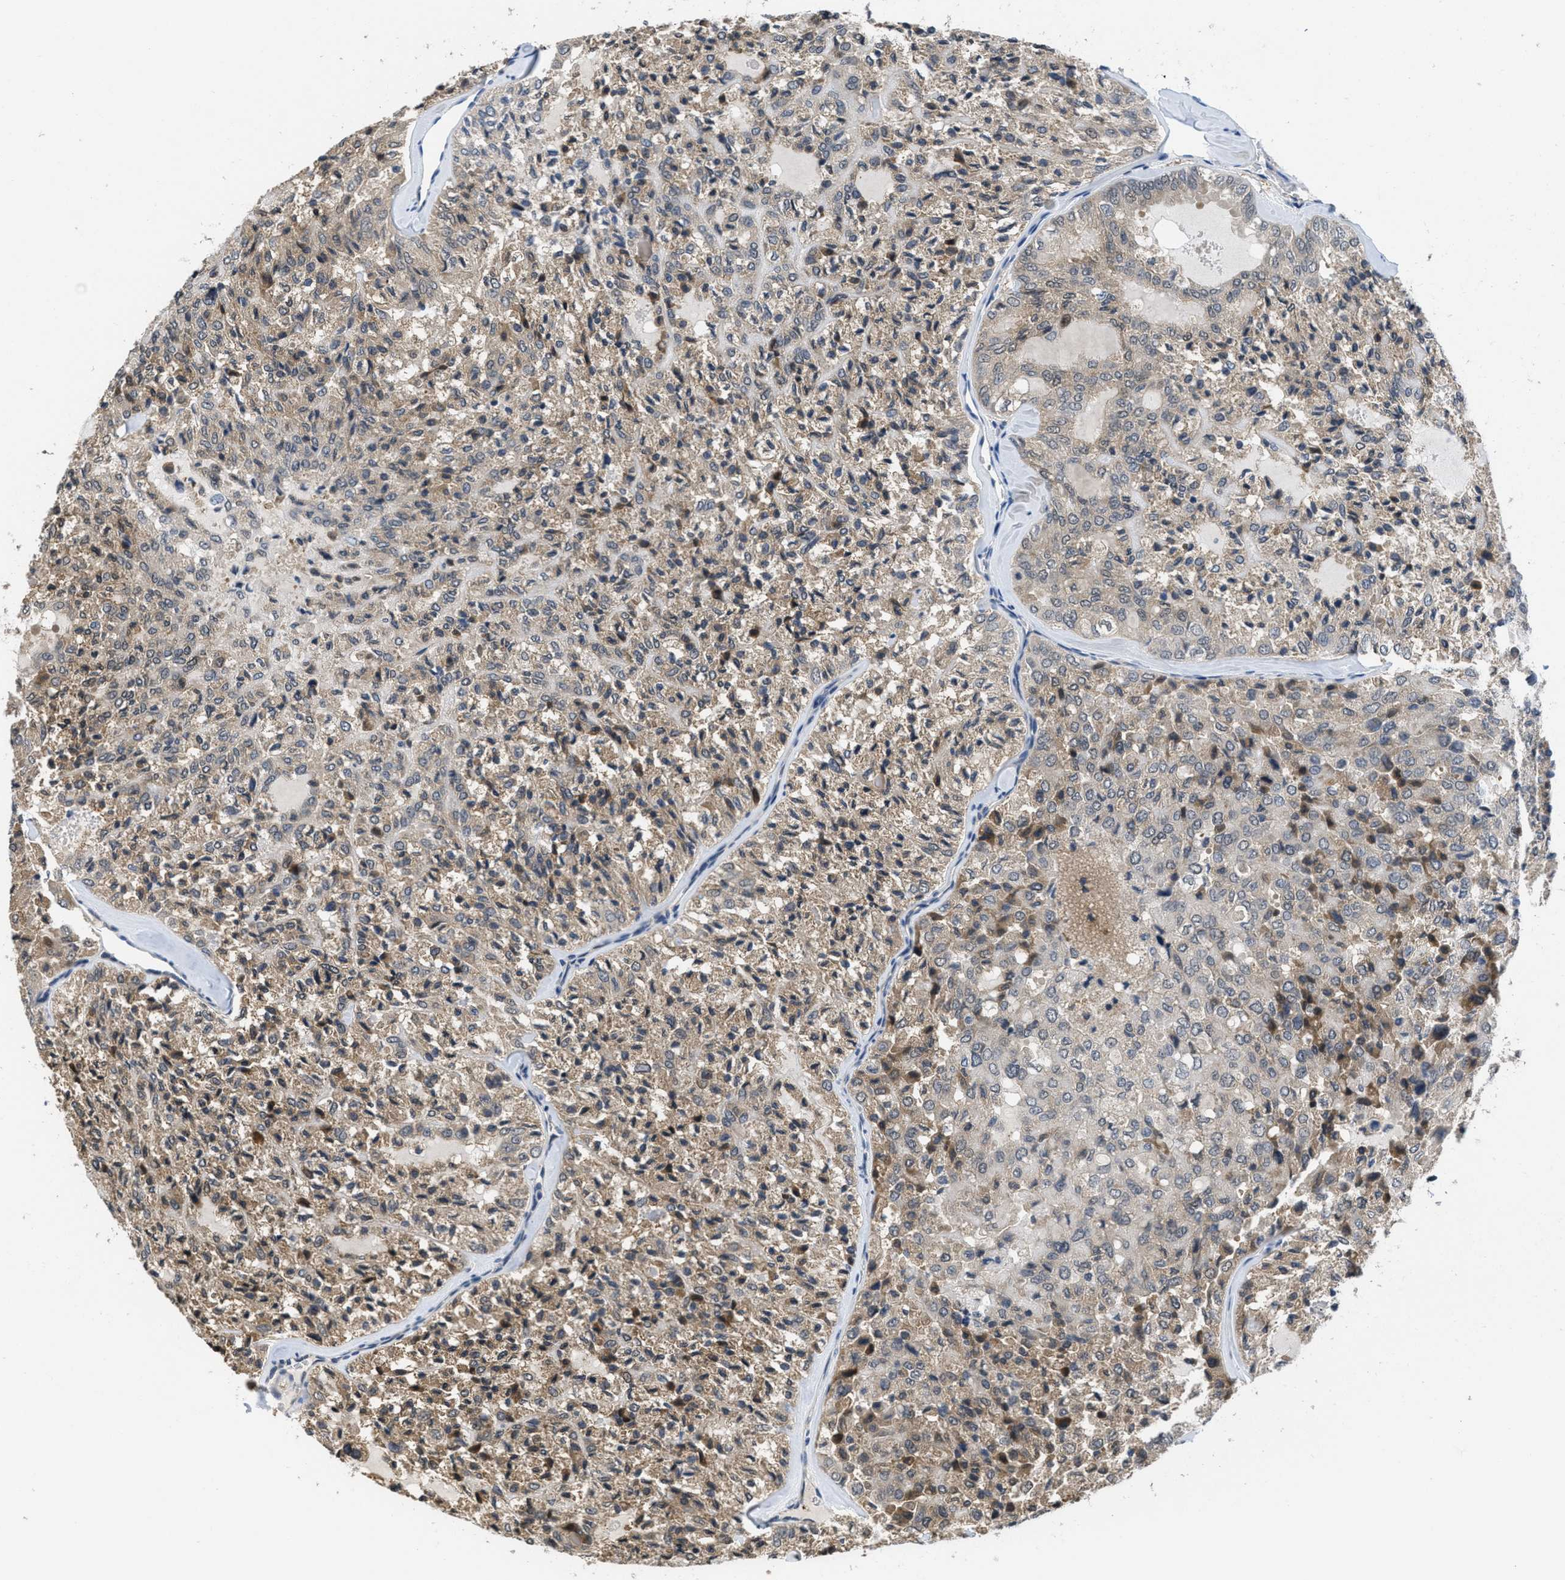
{"staining": {"intensity": "weak", "quantity": ">75%", "location": "cytoplasmic/membranous"}, "tissue": "thyroid cancer", "cell_type": "Tumor cells", "image_type": "cancer", "snomed": [{"axis": "morphology", "description": "Follicular adenoma carcinoma, NOS"}, {"axis": "topography", "description": "Thyroid gland"}], "caption": "Protein expression analysis of human follicular adenoma carcinoma (thyroid) reveals weak cytoplasmic/membranous positivity in about >75% of tumor cells. (DAB (3,3'-diaminobenzidine) = brown stain, brightfield microscopy at high magnification).", "gene": "ANGPT1", "patient": {"sex": "male", "age": 75}}